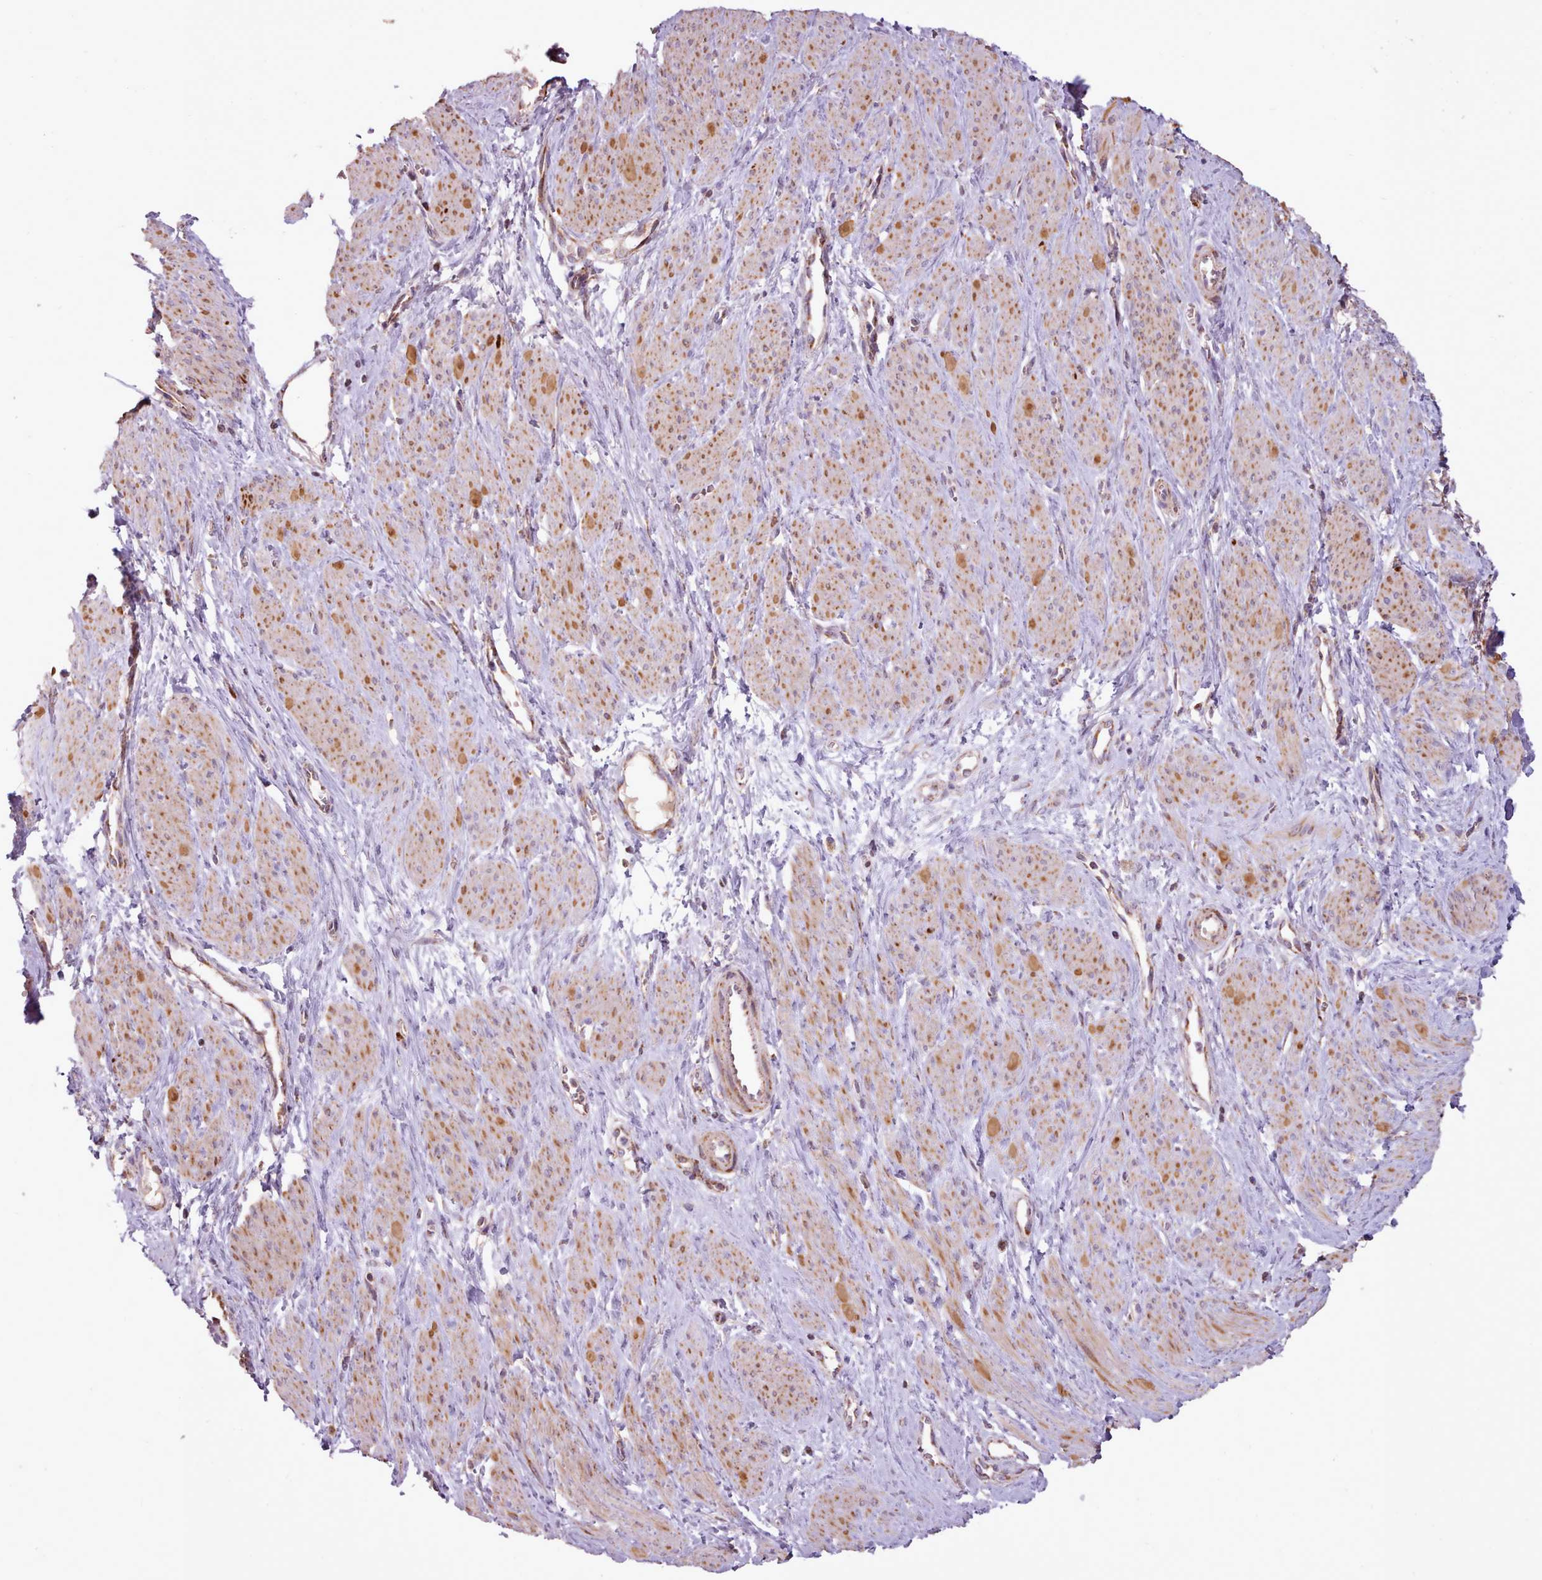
{"staining": {"intensity": "moderate", "quantity": "25%-75%", "location": "cytoplasmic/membranous"}, "tissue": "smooth muscle", "cell_type": "Smooth muscle cells", "image_type": "normal", "snomed": [{"axis": "morphology", "description": "Normal tissue, NOS"}, {"axis": "topography", "description": "Smooth muscle"}, {"axis": "topography", "description": "Uterus"}], "caption": "High-magnification brightfield microscopy of benign smooth muscle stained with DAB (brown) and counterstained with hematoxylin (blue). smooth muscle cells exhibit moderate cytoplasmic/membranous positivity is present in about25%-75% of cells.", "gene": "LIN7C", "patient": {"sex": "female", "age": 39}}